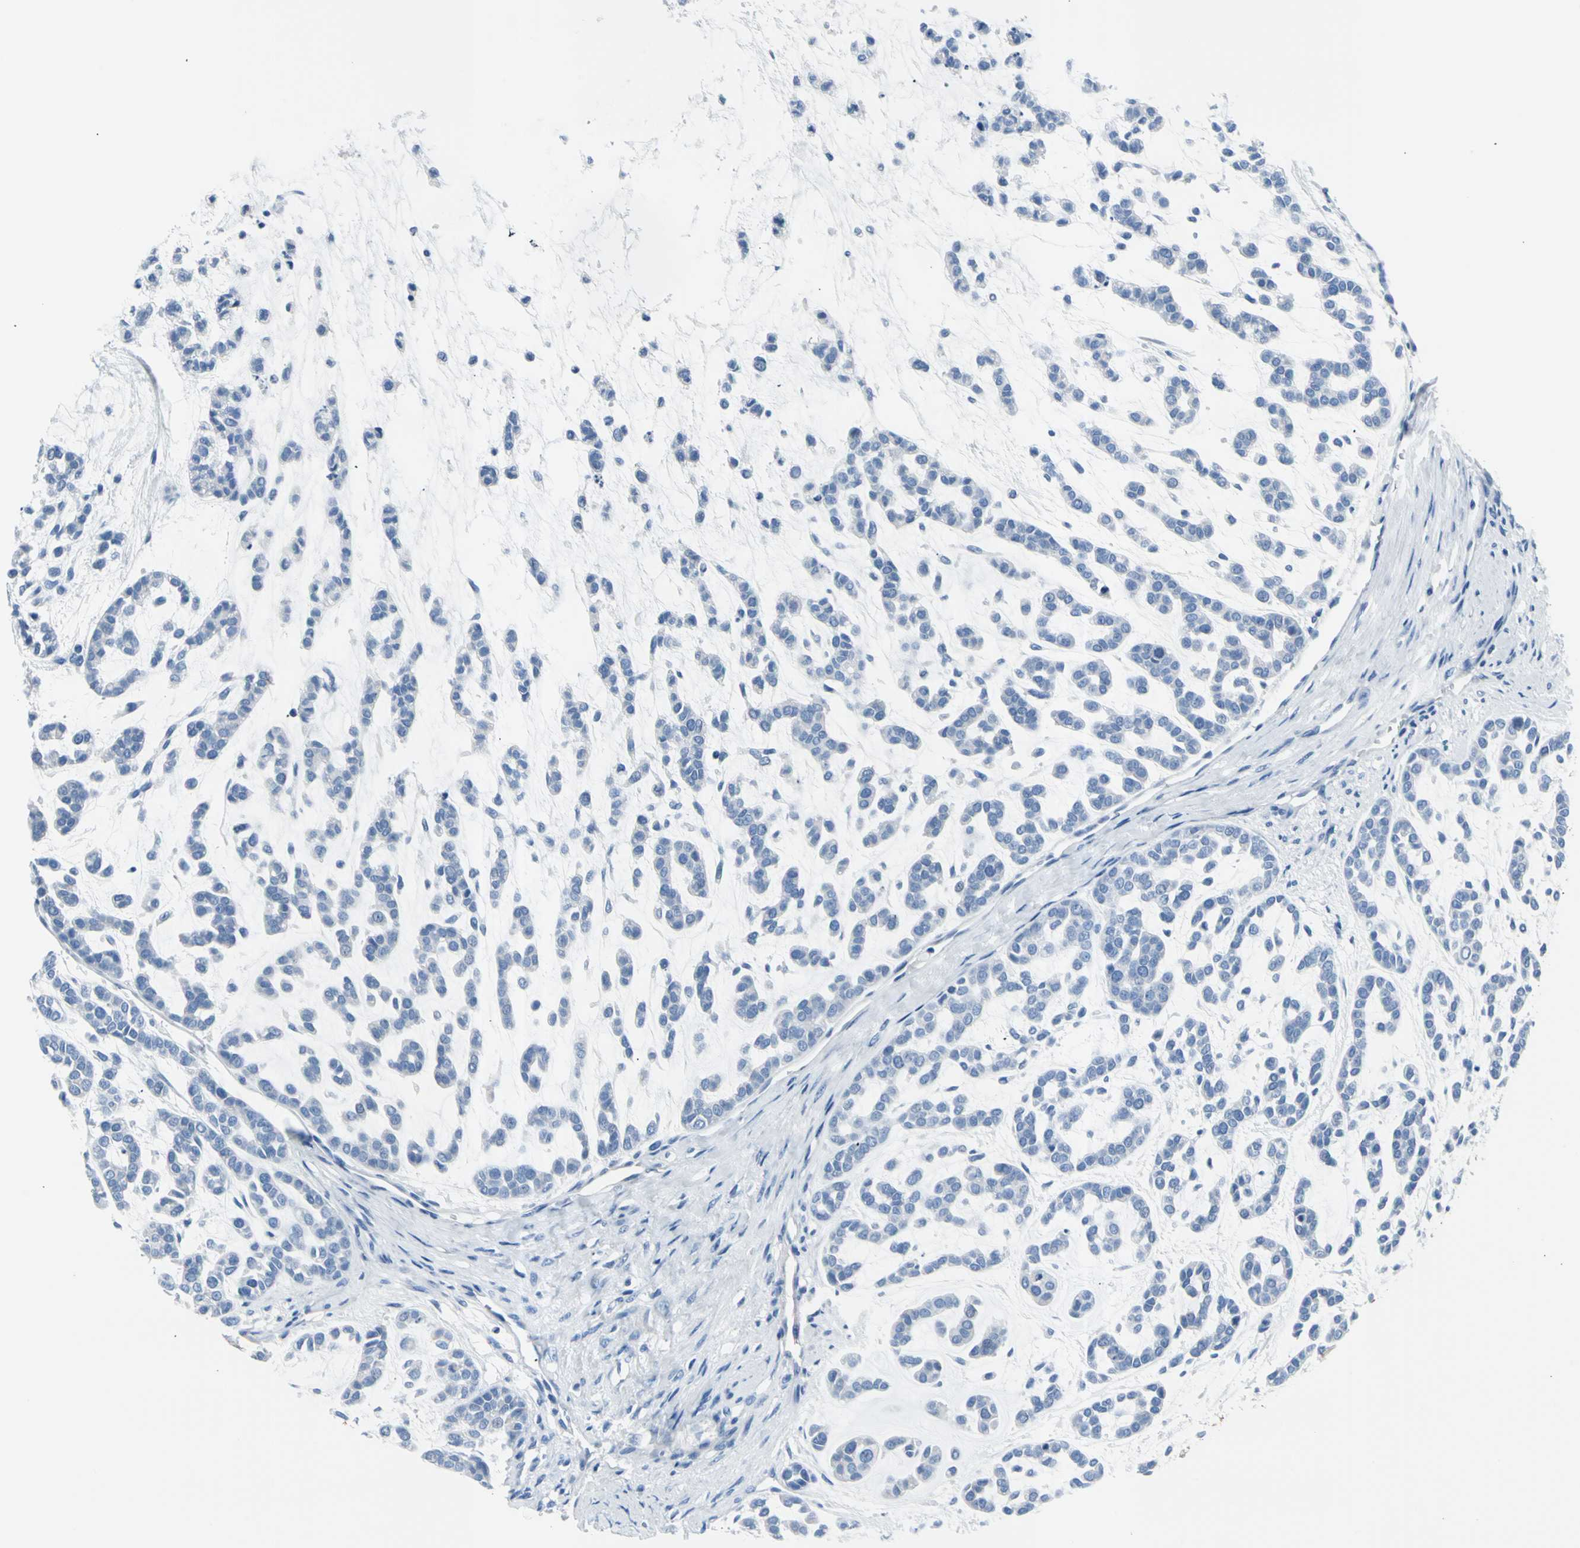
{"staining": {"intensity": "negative", "quantity": "none", "location": "none"}, "tissue": "head and neck cancer", "cell_type": "Tumor cells", "image_type": "cancer", "snomed": [{"axis": "morphology", "description": "Adenocarcinoma, NOS"}, {"axis": "morphology", "description": "Adenoma, NOS"}, {"axis": "topography", "description": "Head-Neck"}], "caption": "Immunohistochemical staining of head and neck adenoma reveals no significant positivity in tumor cells.", "gene": "TPO", "patient": {"sex": "female", "age": 55}}